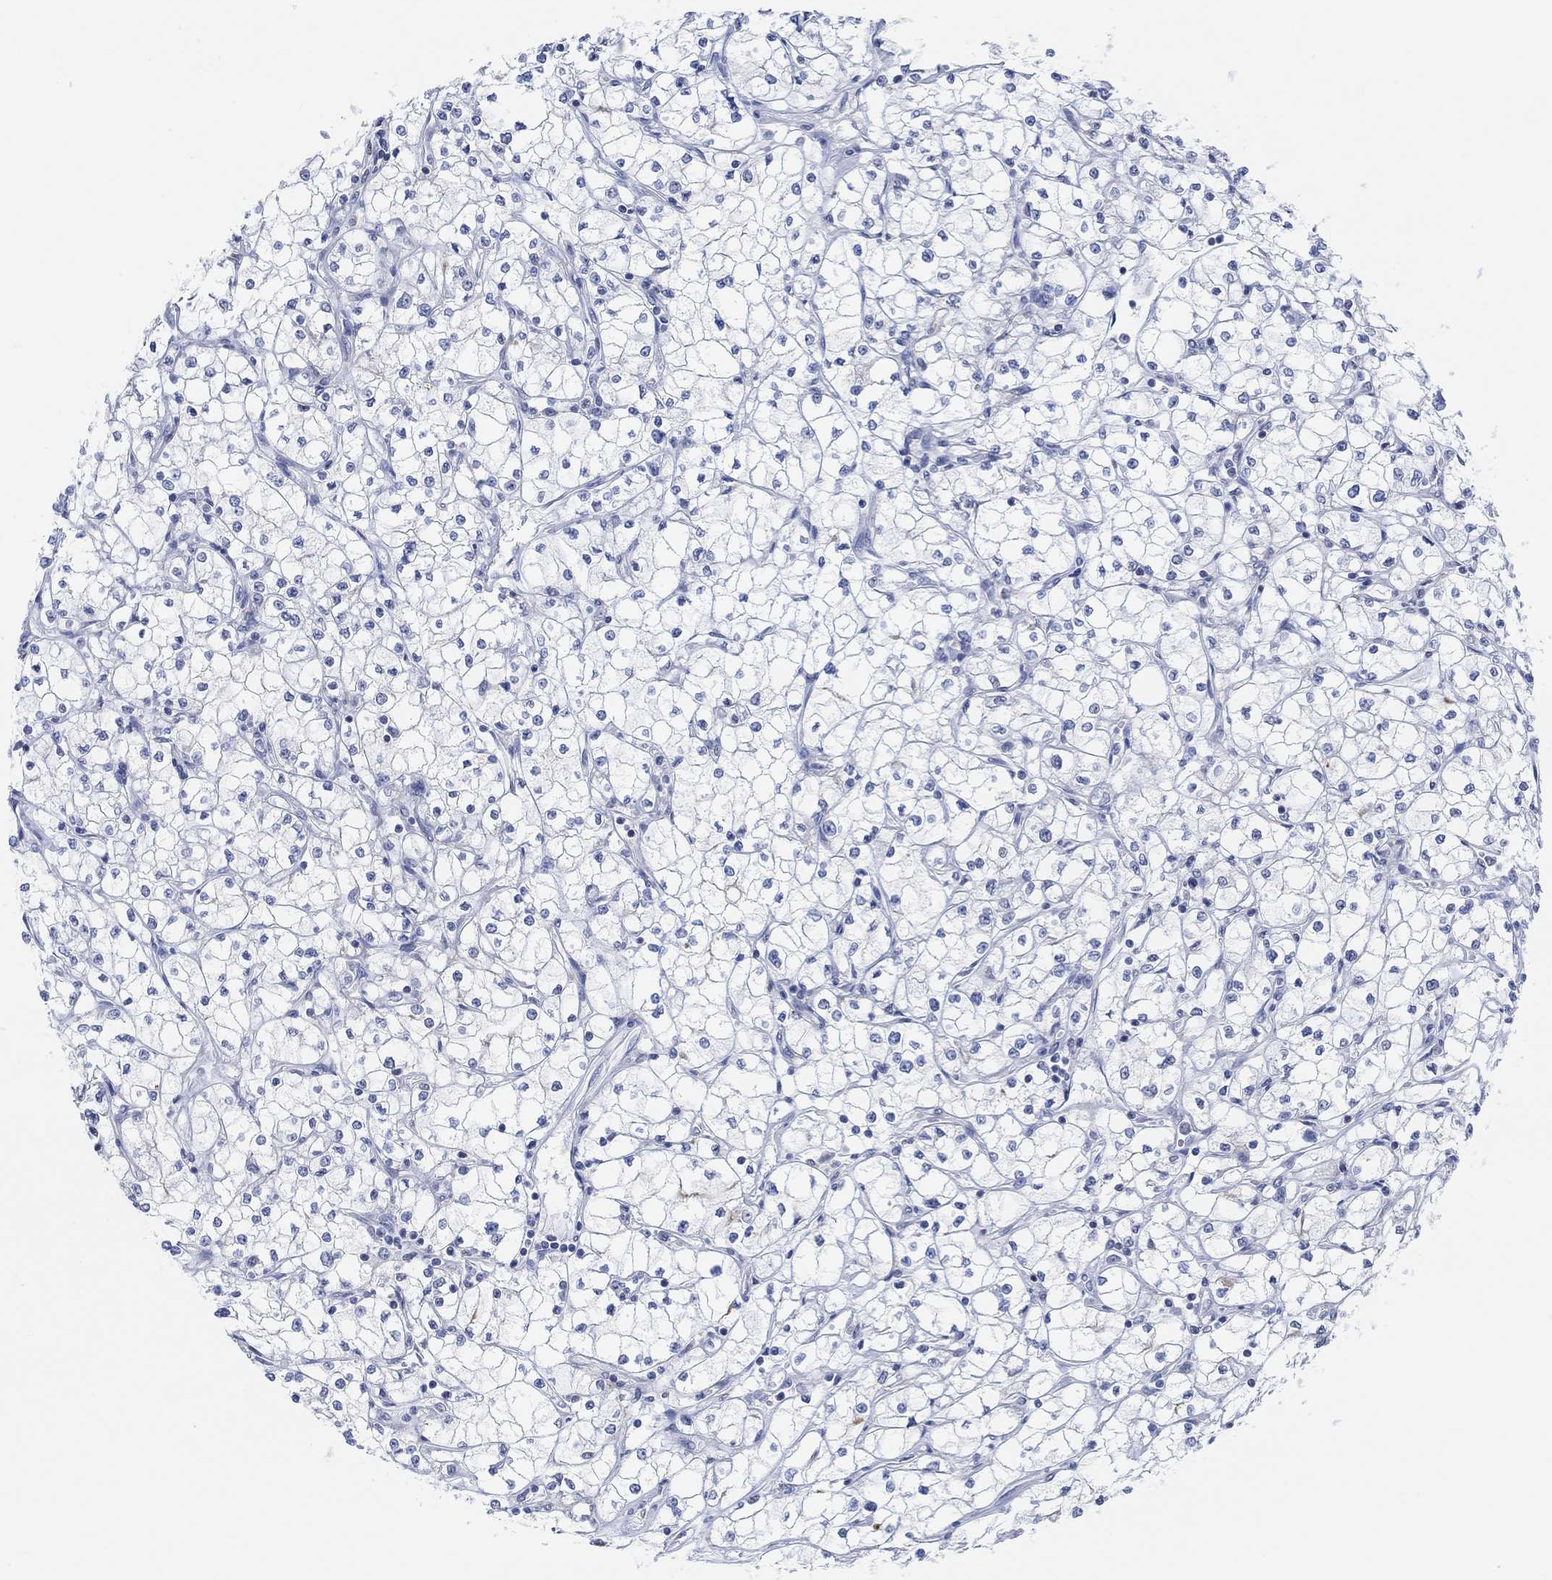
{"staining": {"intensity": "negative", "quantity": "none", "location": "none"}, "tissue": "renal cancer", "cell_type": "Tumor cells", "image_type": "cancer", "snomed": [{"axis": "morphology", "description": "Adenocarcinoma, NOS"}, {"axis": "topography", "description": "Kidney"}], "caption": "Immunohistochemical staining of adenocarcinoma (renal) reveals no significant staining in tumor cells.", "gene": "MUC1", "patient": {"sex": "male", "age": 67}}